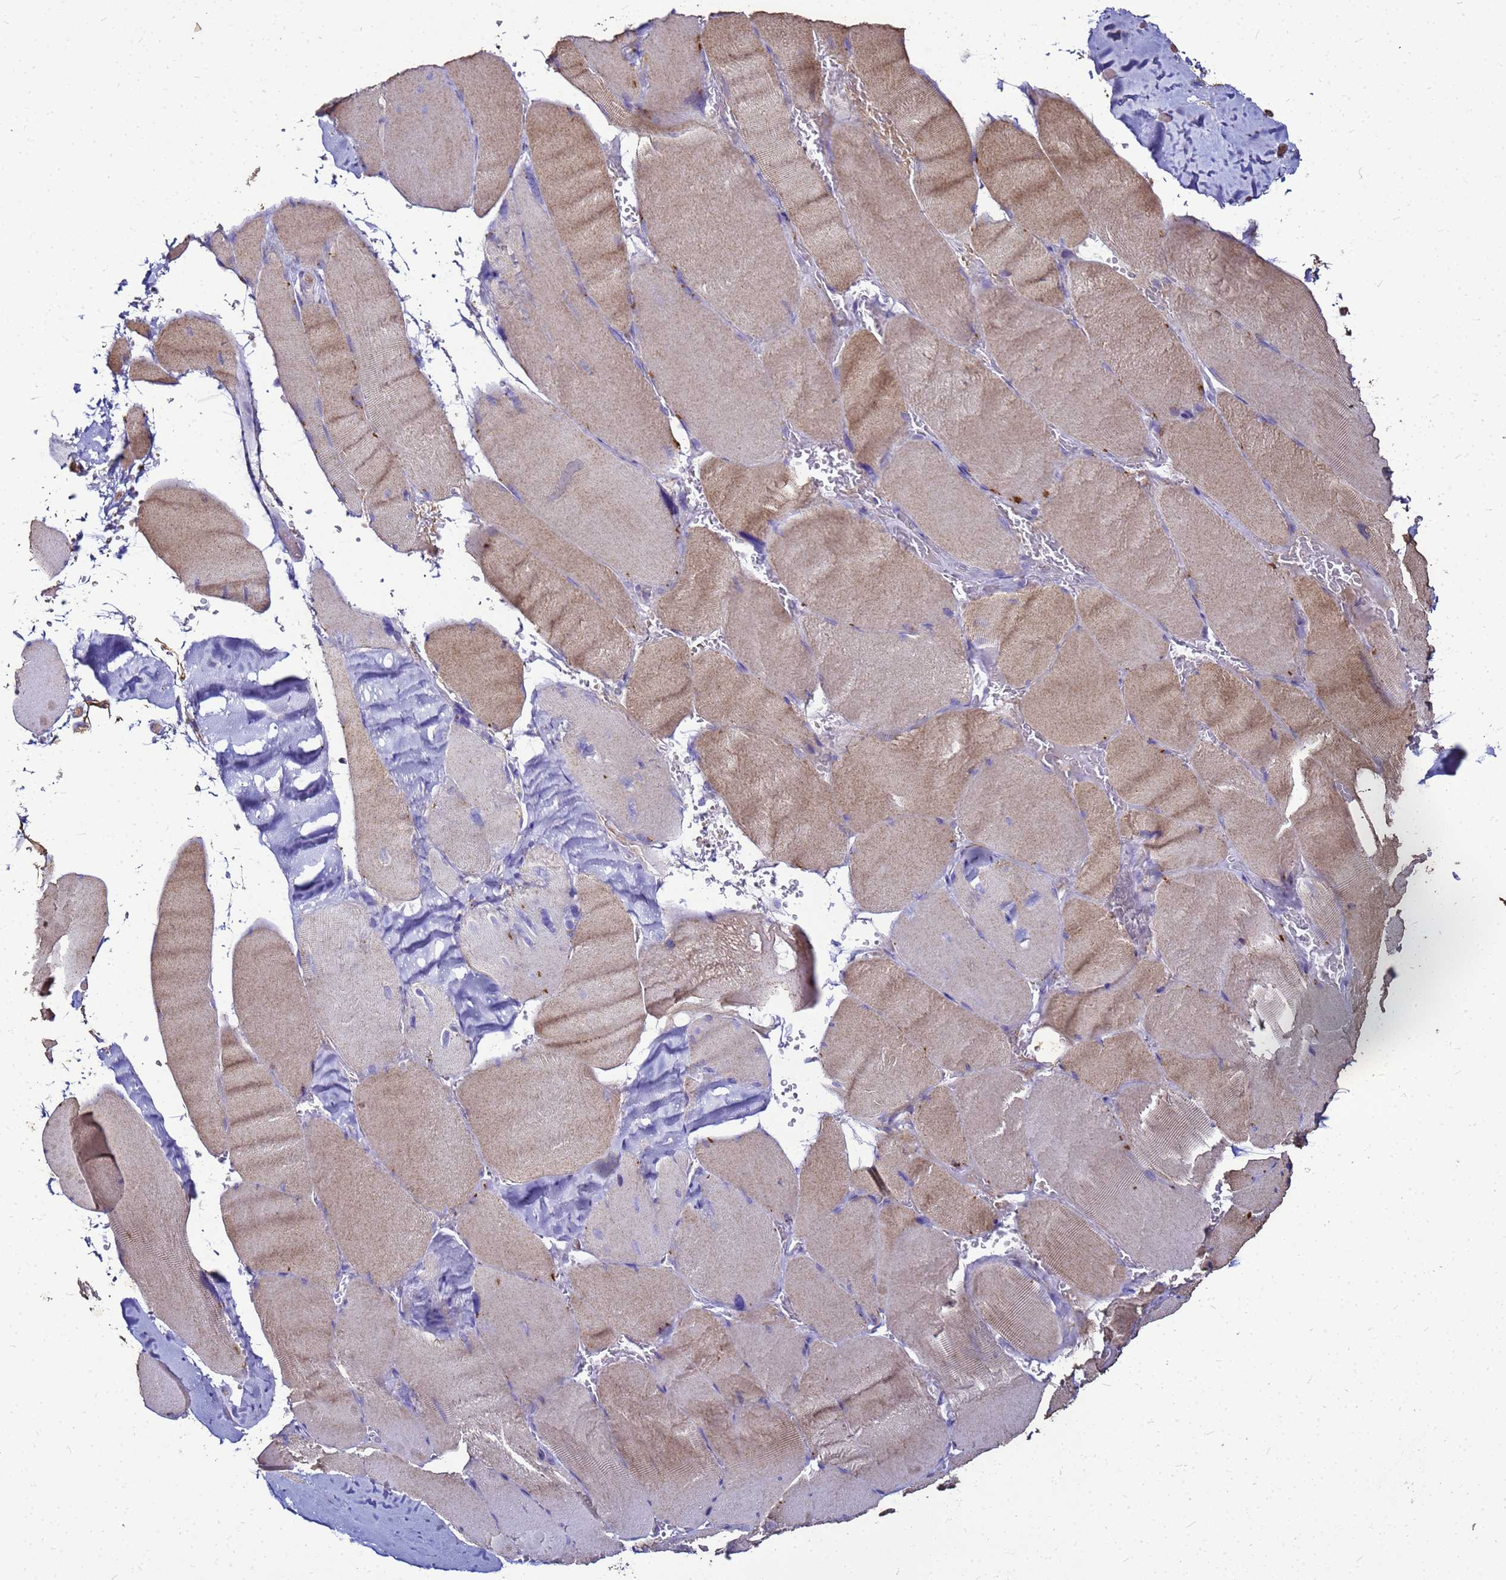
{"staining": {"intensity": "weak", "quantity": ">75%", "location": "cytoplasmic/membranous"}, "tissue": "skeletal muscle", "cell_type": "Myocytes", "image_type": "normal", "snomed": [{"axis": "morphology", "description": "Normal tissue, NOS"}, {"axis": "topography", "description": "Skeletal muscle"}, {"axis": "topography", "description": "Head-Neck"}], "caption": "A photomicrograph showing weak cytoplasmic/membranous positivity in approximately >75% of myocytes in benign skeletal muscle, as visualized by brown immunohistochemical staining.", "gene": "S100A2", "patient": {"sex": "male", "age": 66}}